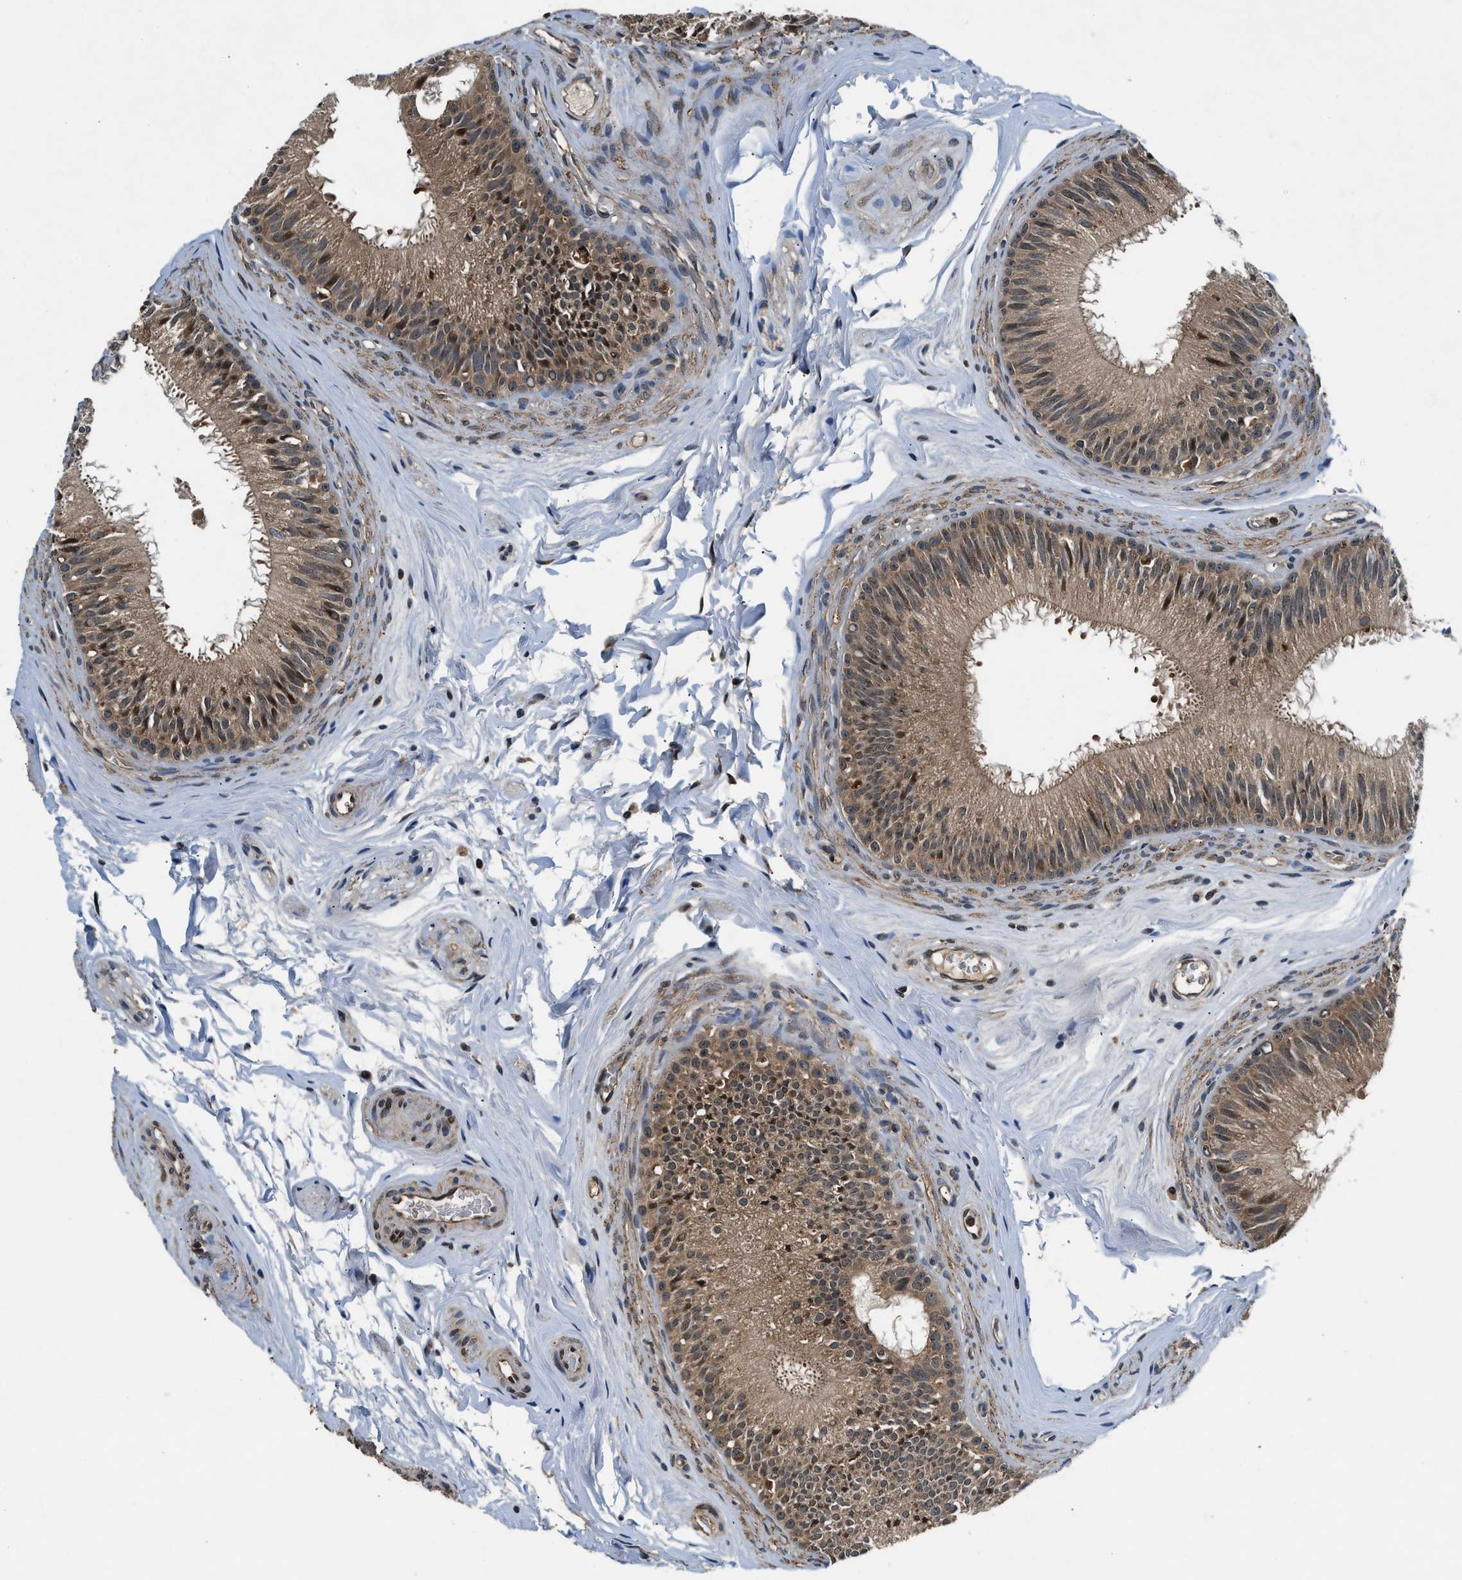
{"staining": {"intensity": "moderate", "quantity": ">75%", "location": "cytoplasmic/membranous"}, "tissue": "epididymis", "cell_type": "Glandular cells", "image_type": "normal", "snomed": [{"axis": "morphology", "description": "Normal tissue, NOS"}, {"axis": "topography", "description": "Testis"}, {"axis": "topography", "description": "Epididymis"}], "caption": "This photomicrograph exhibits immunohistochemistry staining of benign epididymis, with medium moderate cytoplasmic/membranous positivity in approximately >75% of glandular cells.", "gene": "RPS6KB1", "patient": {"sex": "male", "age": 36}}